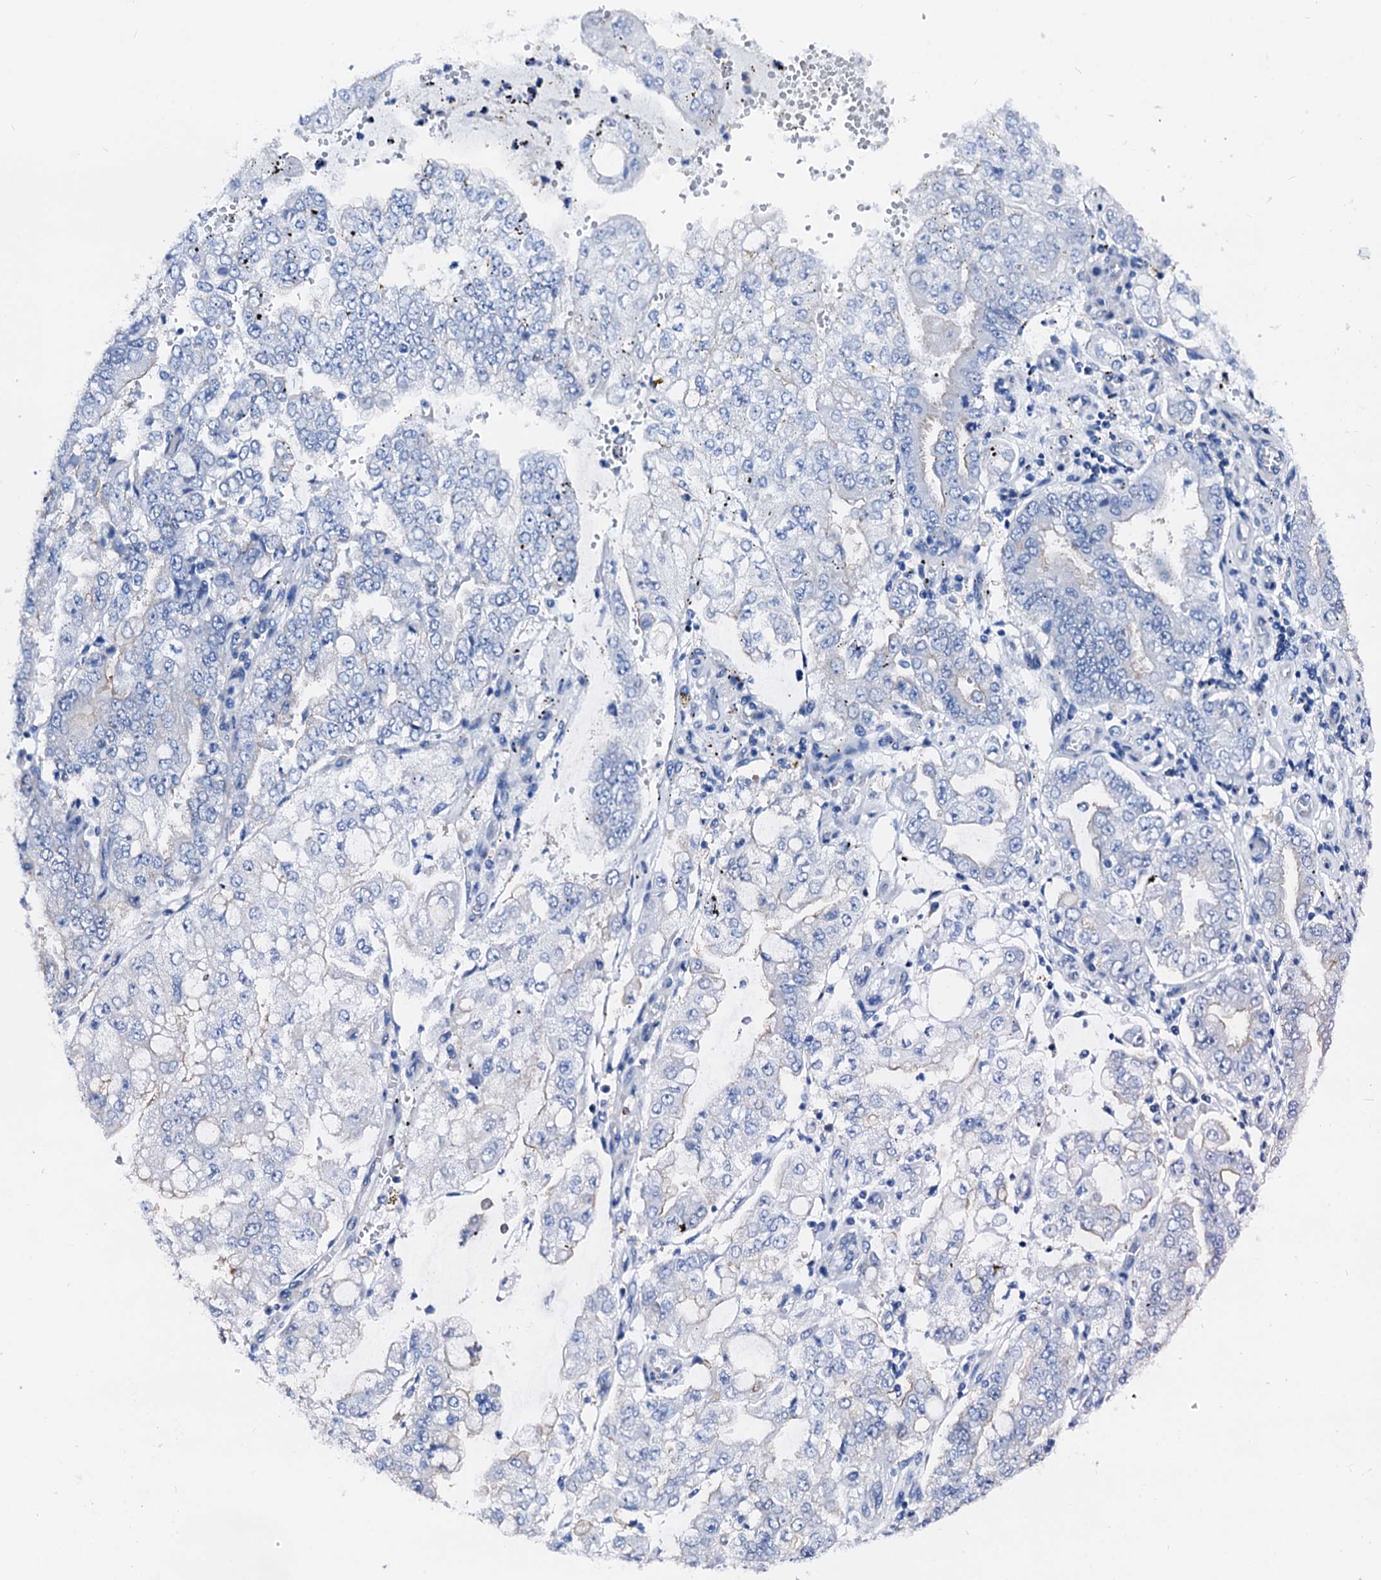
{"staining": {"intensity": "negative", "quantity": "none", "location": "none"}, "tissue": "stomach cancer", "cell_type": "Tumor cells", "image_type": "cancer", "snomed": [{"axis": "morphology", "description": "Adenocarcinoma, NOS"}, {"axis": "topography", "description": "Stomach"}], "caption": "Stomach cancer (adenocarcinoma) was stained to show a protein in brown. There is no significant positivity in tumor cells. Nuclei are stained in blue.", "gene": "CSN2", "patient": {"sex": "male", "age": 76}}